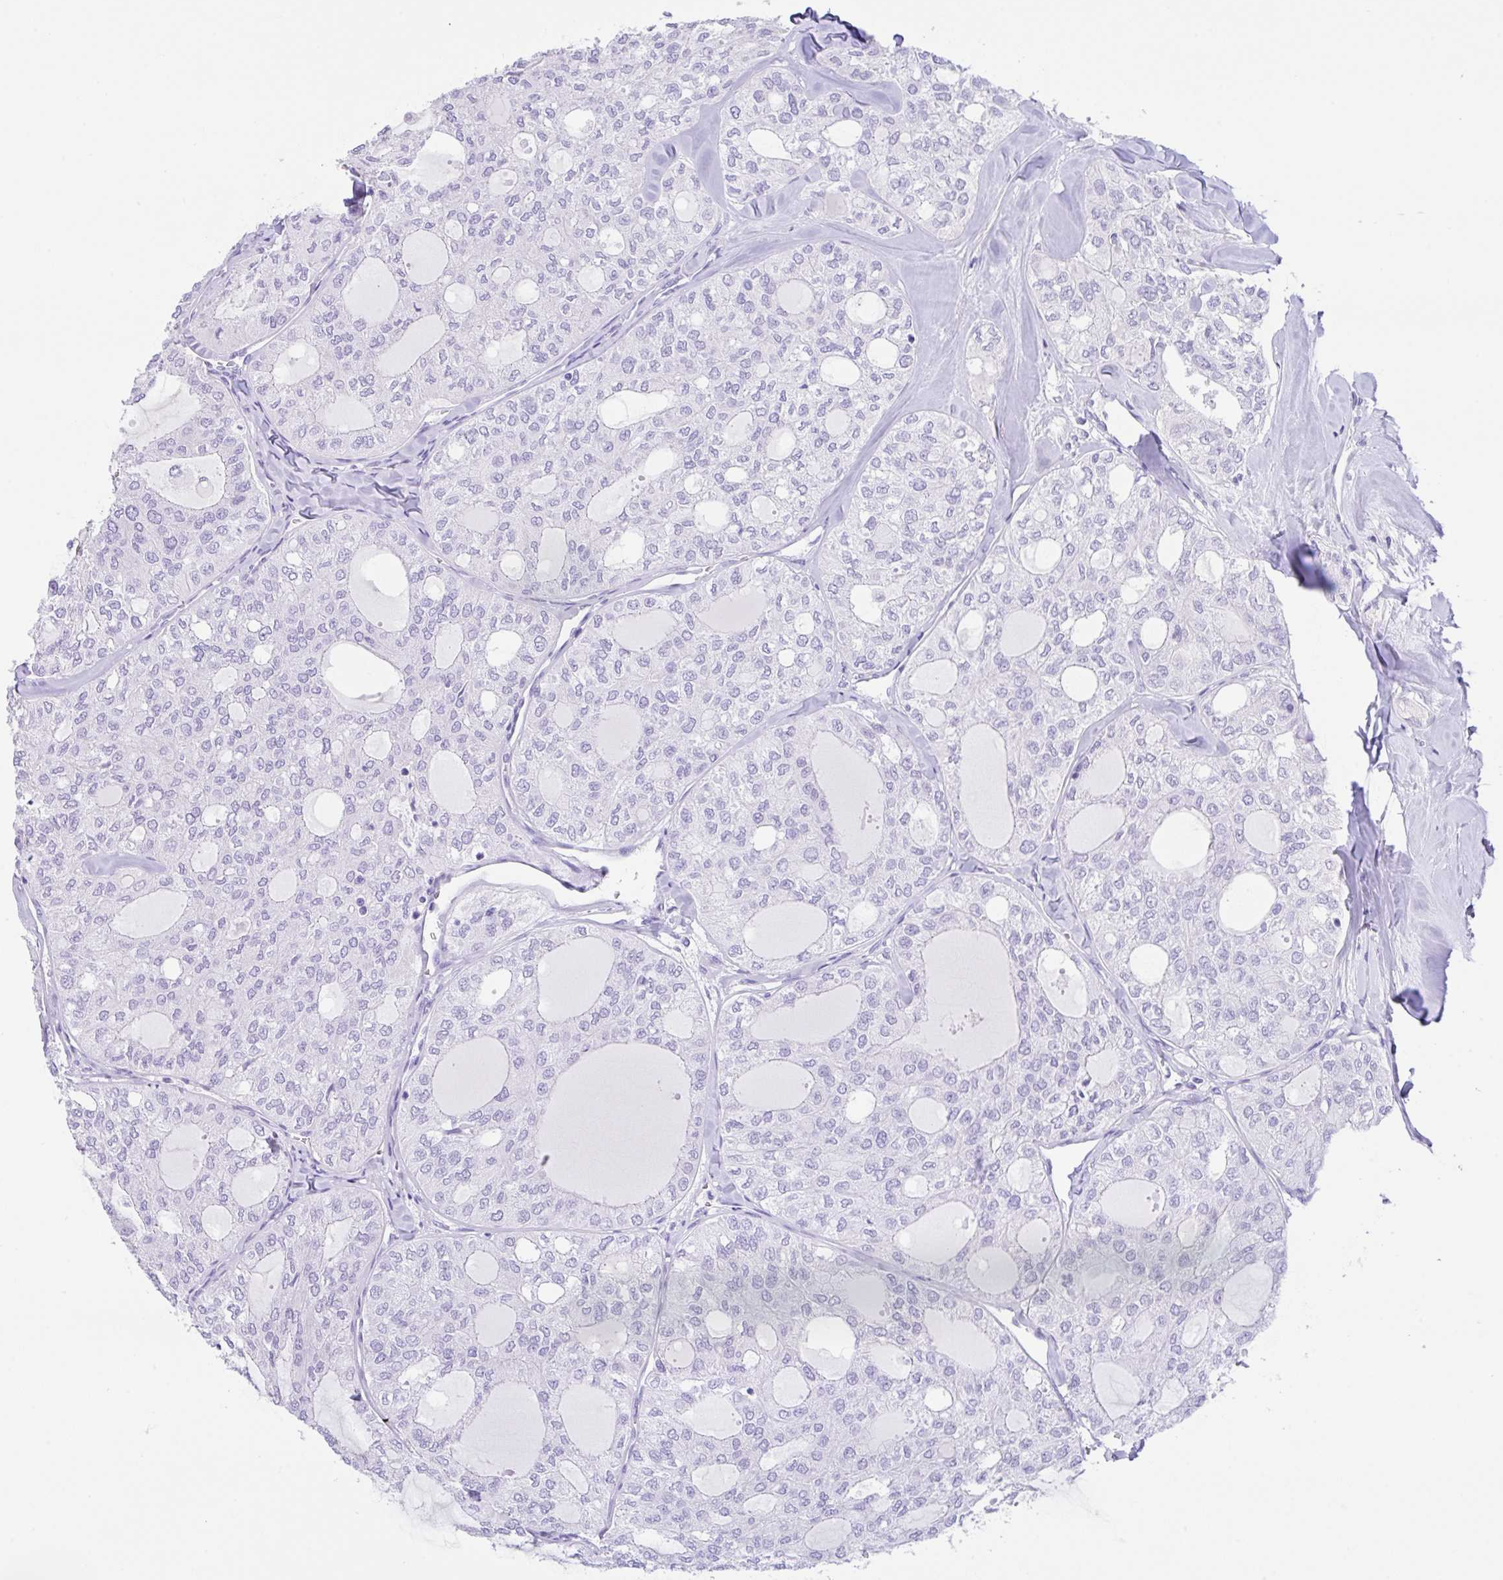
{"staining": {"intensity": "negative", "quantity": "none", "location": "none"}, "tissue": "thyroid cancer", "cell_type": "Tumor cells", "image_type": "cancer", "snomed": [{"axis": "morphology", "description": "Follicular adenoma carcinoma, NOS"}, {"axis": "topography", "description": "Thyroid gland"}], "caption": "Protein analysis of thyroid cancer demonstrates no significant expression in tumor cells. (Brightfield microscopy of DAB (3,3'-diaminobenzidine) immunohistochemistry (IHC) at high magnification).", "gene": "CPA1", "patient": {"sex": "male", "age": 75}}